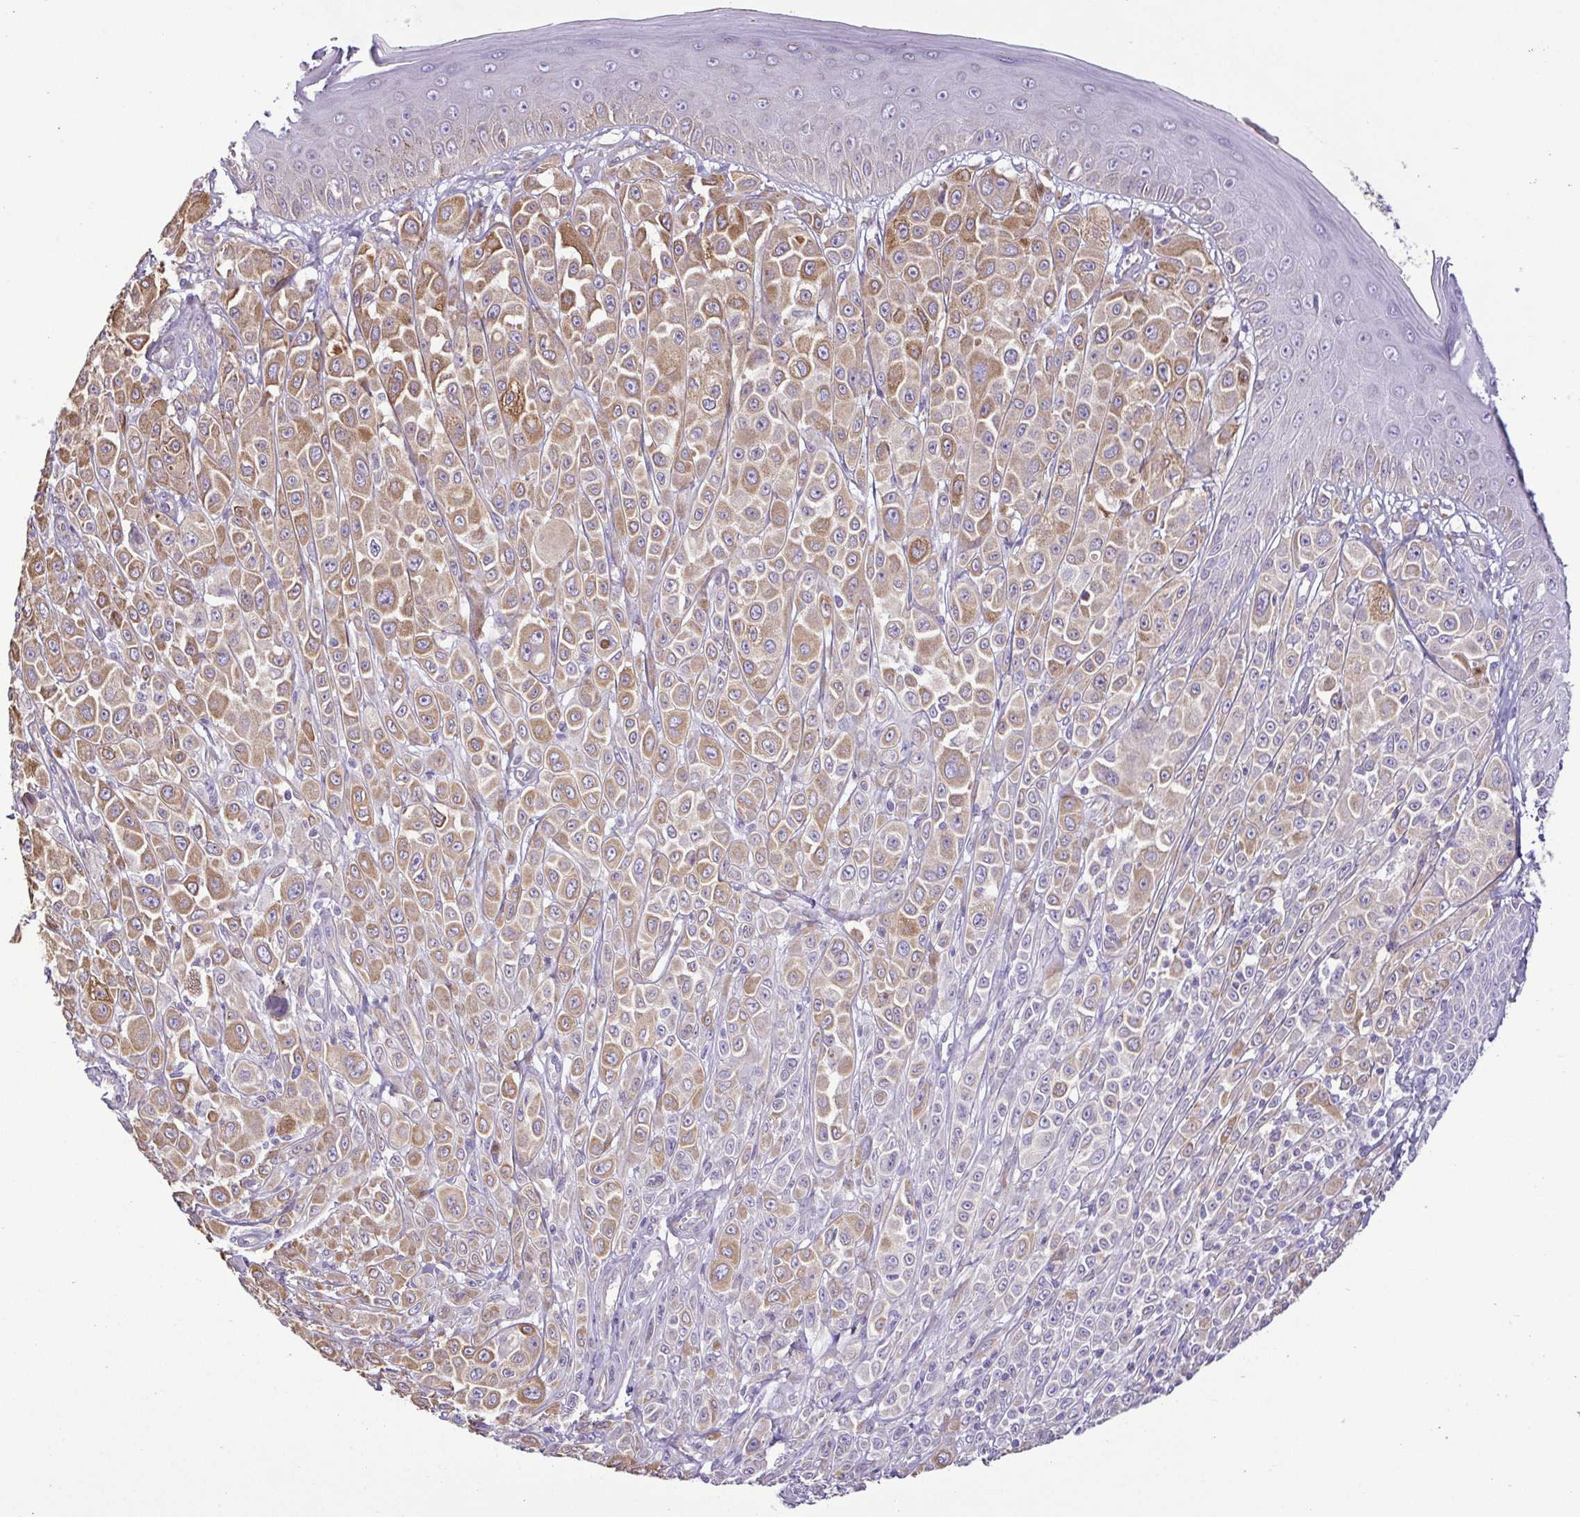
{"staining": {"intensity": "moderate", "quantity": "25%-75%", "location": "cytoplasmic/membranous"}, "tissue": "melanoma", "cell_type": "Tumor cells", "image_type": "cancer", "snomed": [{"axis": "morphology", "description": "Malignant melanoma, NOS"}, {"axis": "topography", "description": "Skin"}], "caption": "Malignant melanoma was stained to show a protein in brown. There is medium levels of moderate cytoplasmic/membranous staining in about 25%-75% of tumor cells.", "gene": "MYL10", "patient": {"sex": "male", "age": 67}}